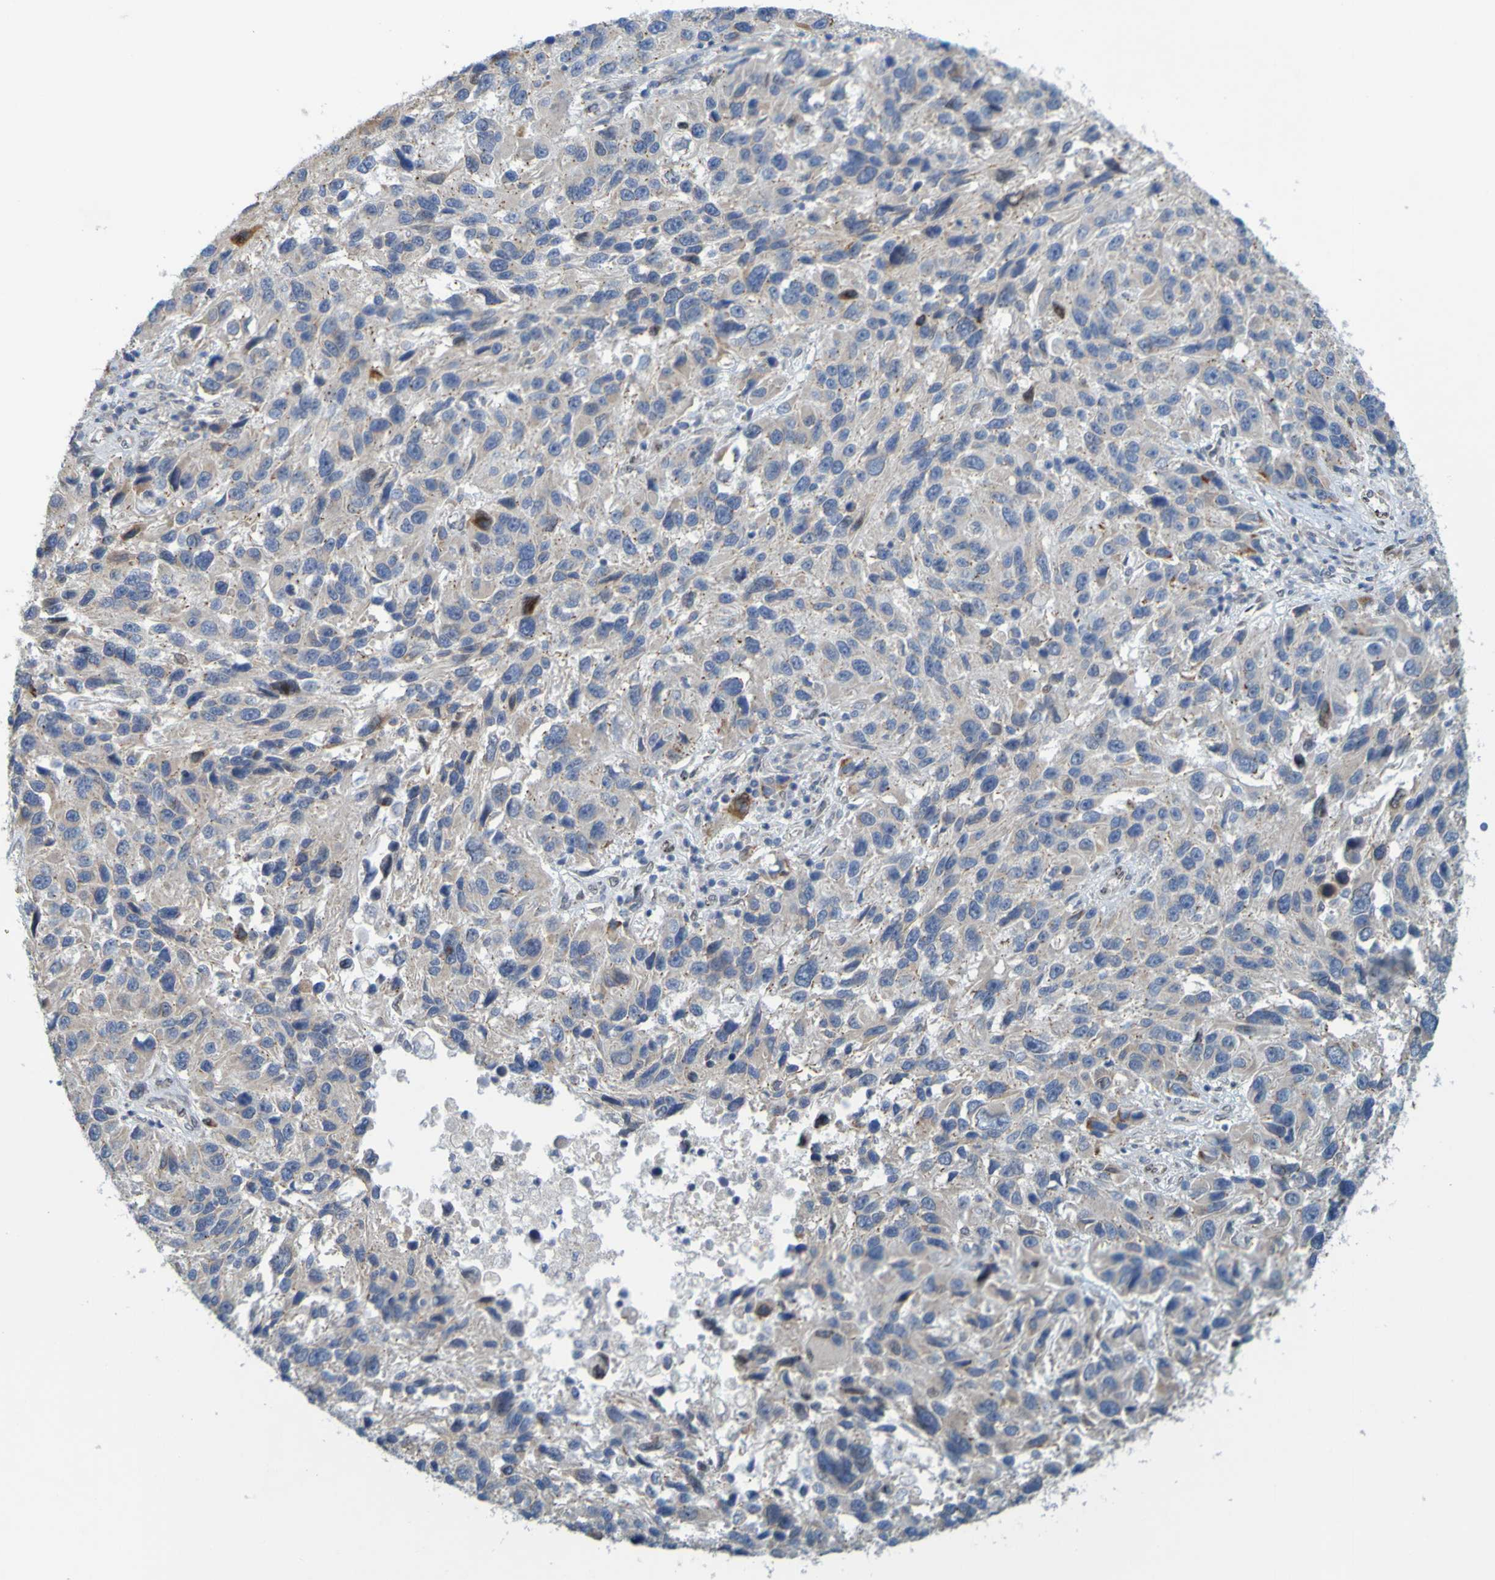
{"staining": {"intensity": "weak", "quantity": "<25%", "location": "cytoplasmic/membranous"}, "tissue": "melanoma", "cell_type": "Tumor cells", "image_type": "cancer", "snomed": [{"axis": "morphology", "description": "Malignant melanoma, NOS"}, {"axis": "topography", "description": "Skin"}], "caption": "The image reveals no significant staining in tumor cells of melanoma.", "gene": "MAG", "patient": {"sex": "male", "age": 53}}